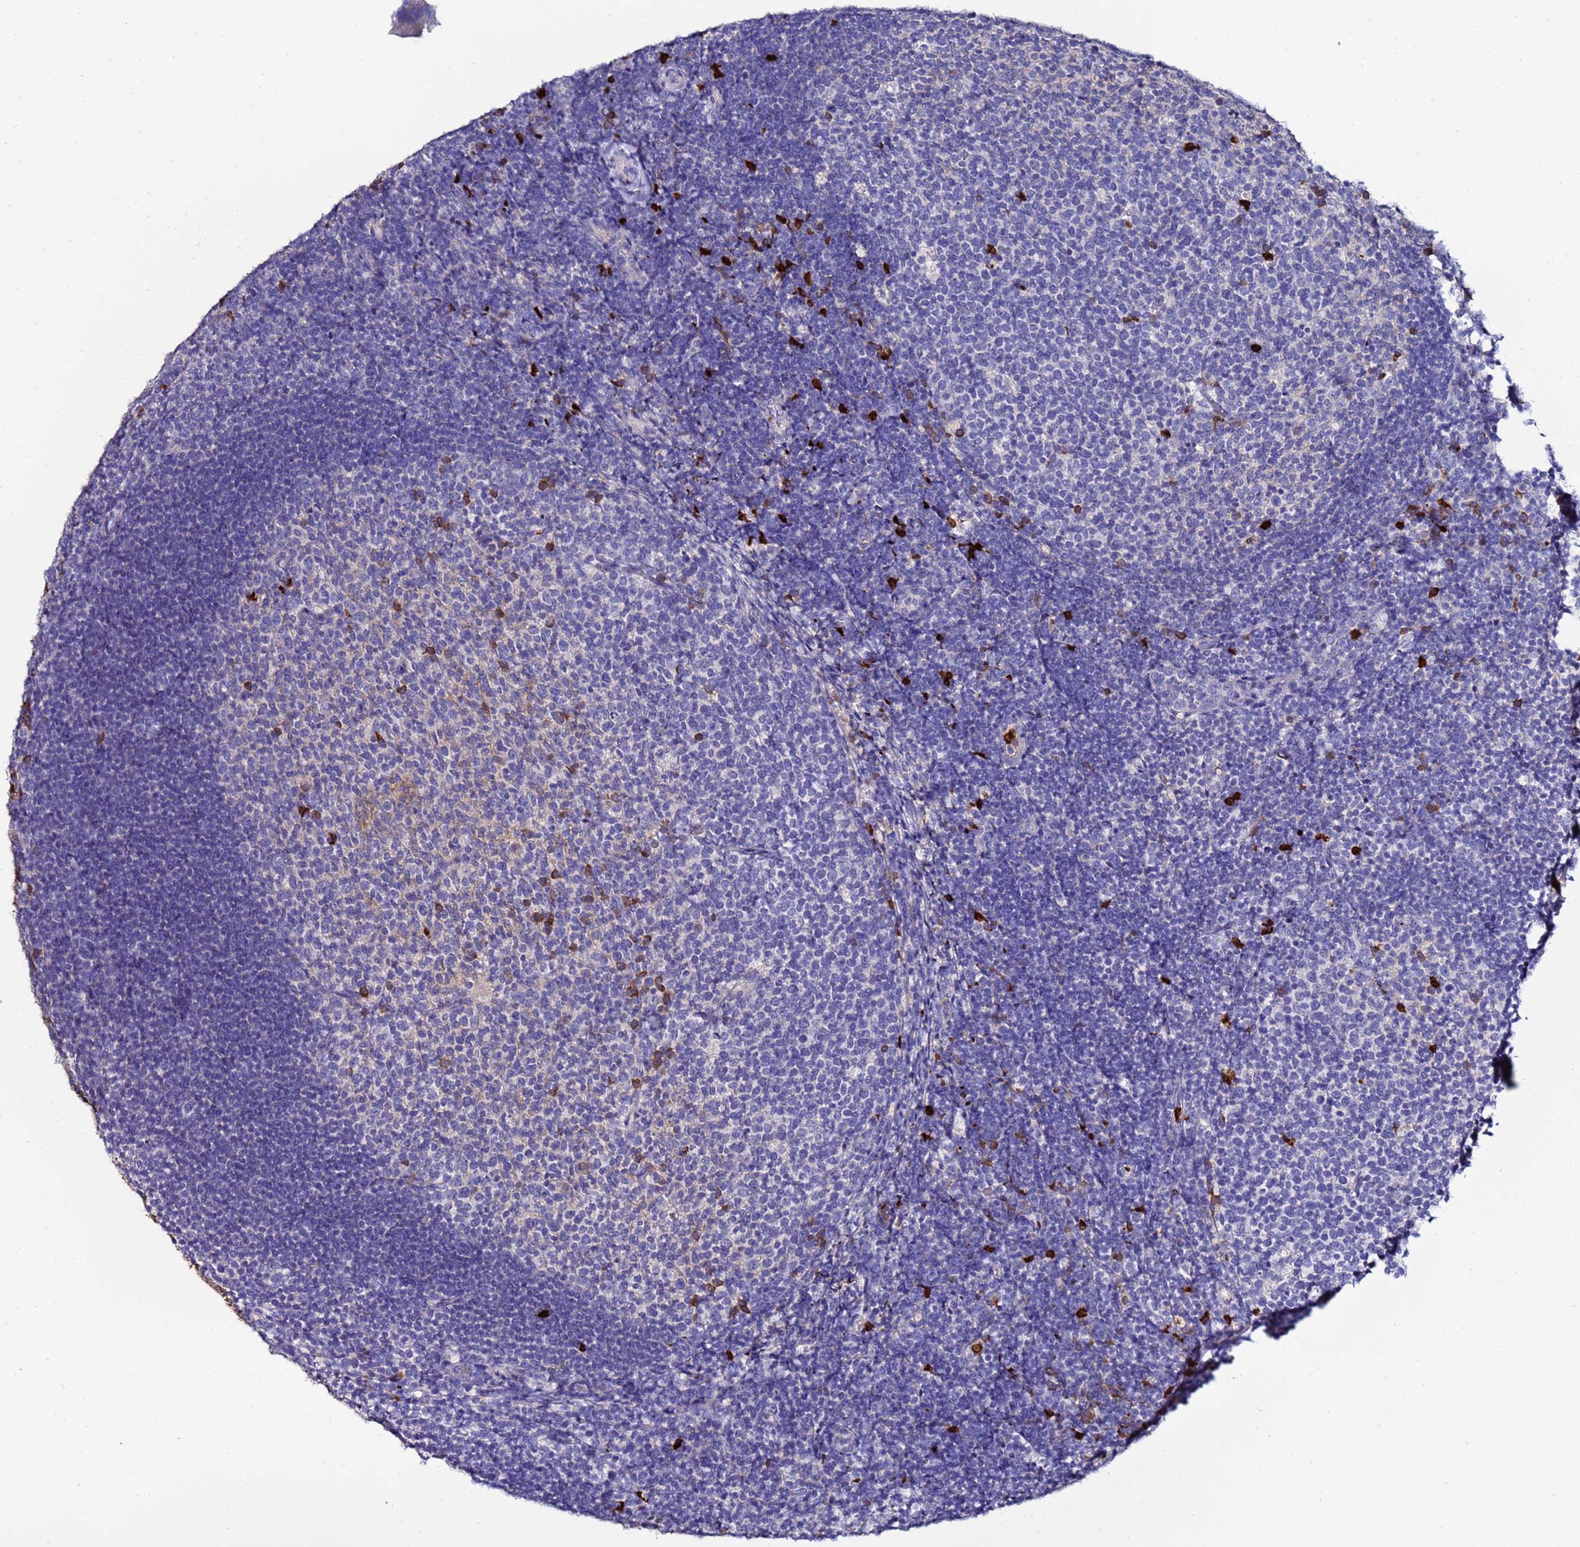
{"staining": {"intensity": "strong", "quantity": "<25%", "location": "cytoplasmic/membranous"}, "tissue": "tonsil", "cell_type": "Germinal center cells", "image_type": "normal", "snomed": [{"axis": "morphology", "description": "Normal tissue, NOS"}, {"axis": "topography", "description": "Tonsil"}], "caption": "Protein staining reveals strong cytoplasmic/membranous positivity in about <25% of germinal center cells in unremarkable tonsil.", "gene": "TUBAL3", "patient": {"sex": "female", "age": 10}}